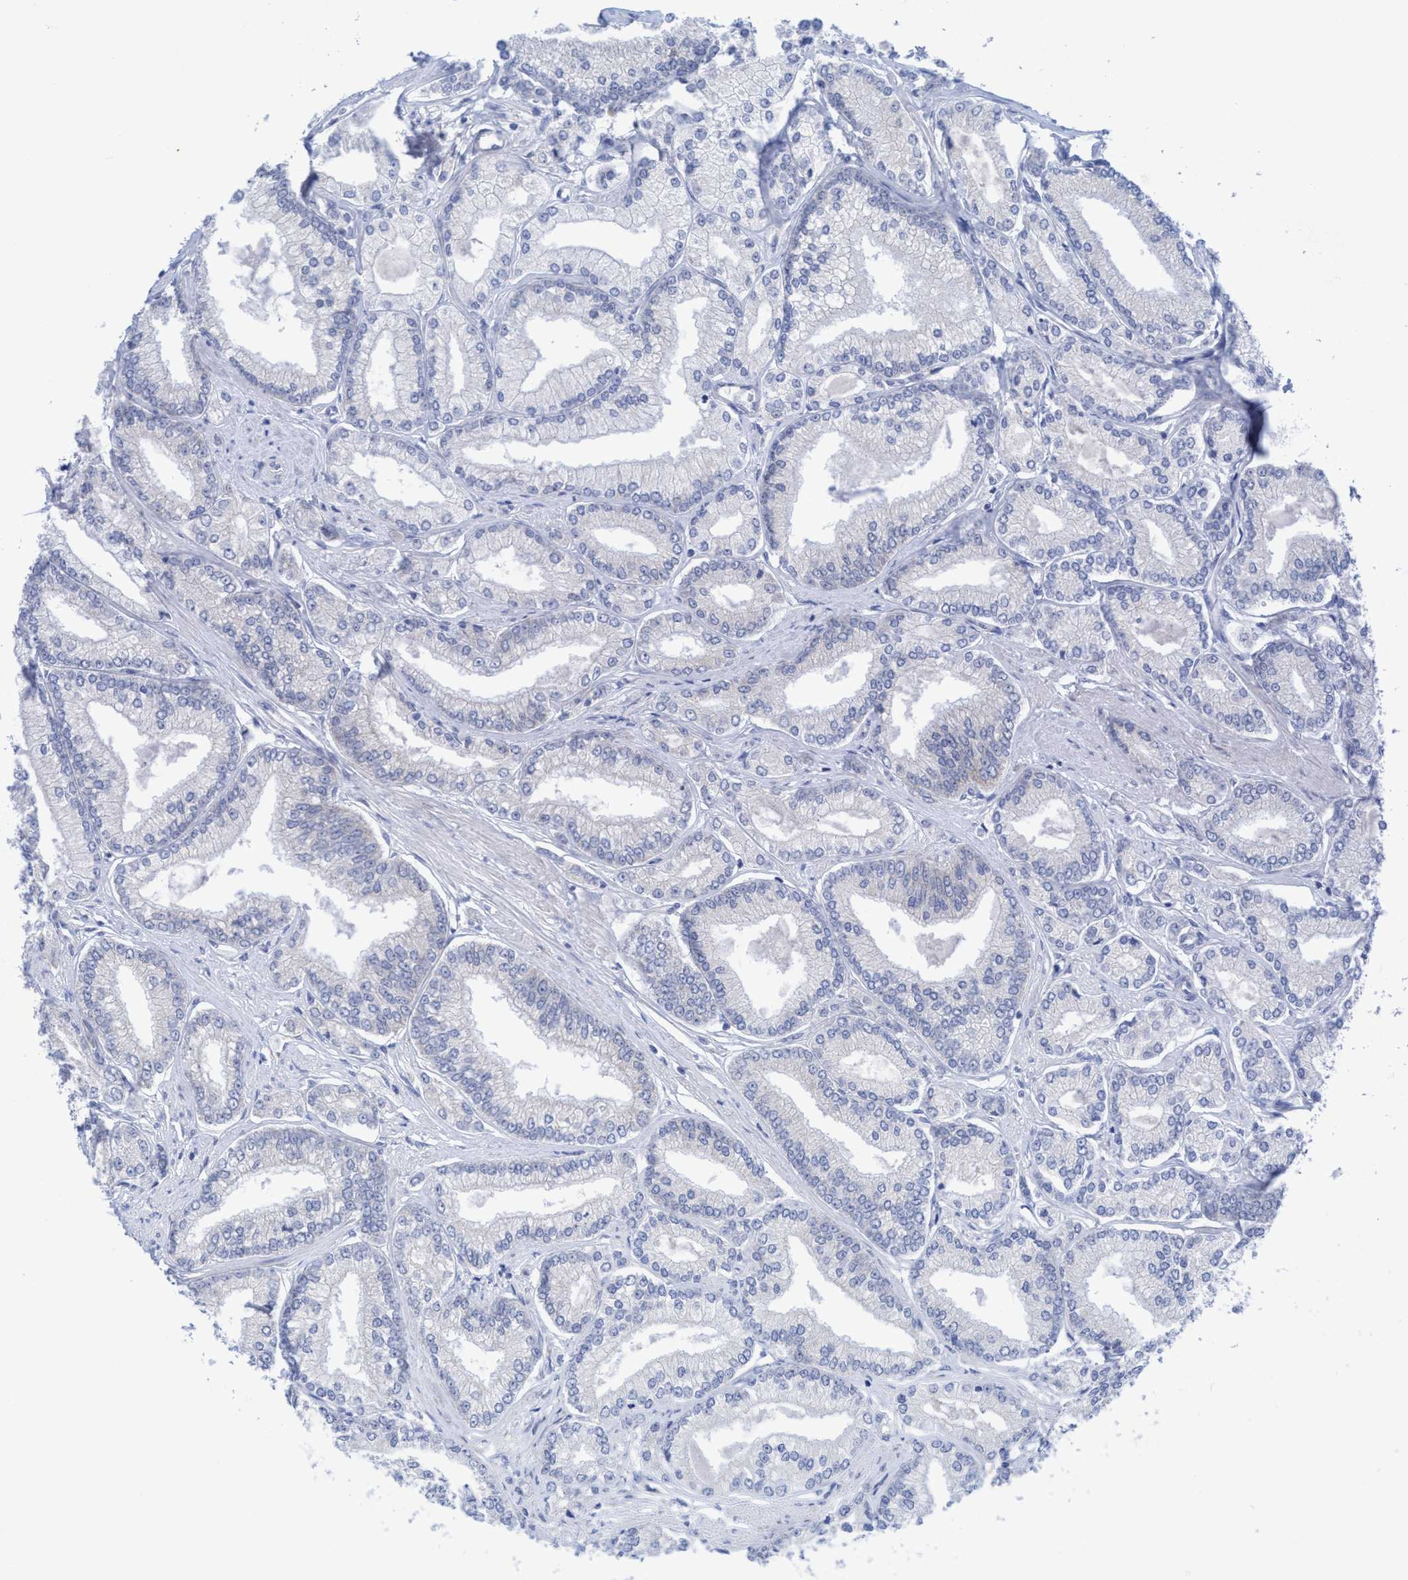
{"staining": {"intensity": "negative", "quantity": "none", "location": "none"}, "tissue": "prostate cancer", "cell_type": "Tumor cells", "image_type": "cancer", "snomed": [{"axis": "morphology", "description": "Adenocarcinoma, Low grade"}, {"axis": "topography", "description": "Prostate"}], "caption": "Tumor cells are negative for protein expression in human prostate cancer (adenocarcinoma (low-grade)).", "gene": "RSAD1", "patient": {"sex": "male", "age": 52}}